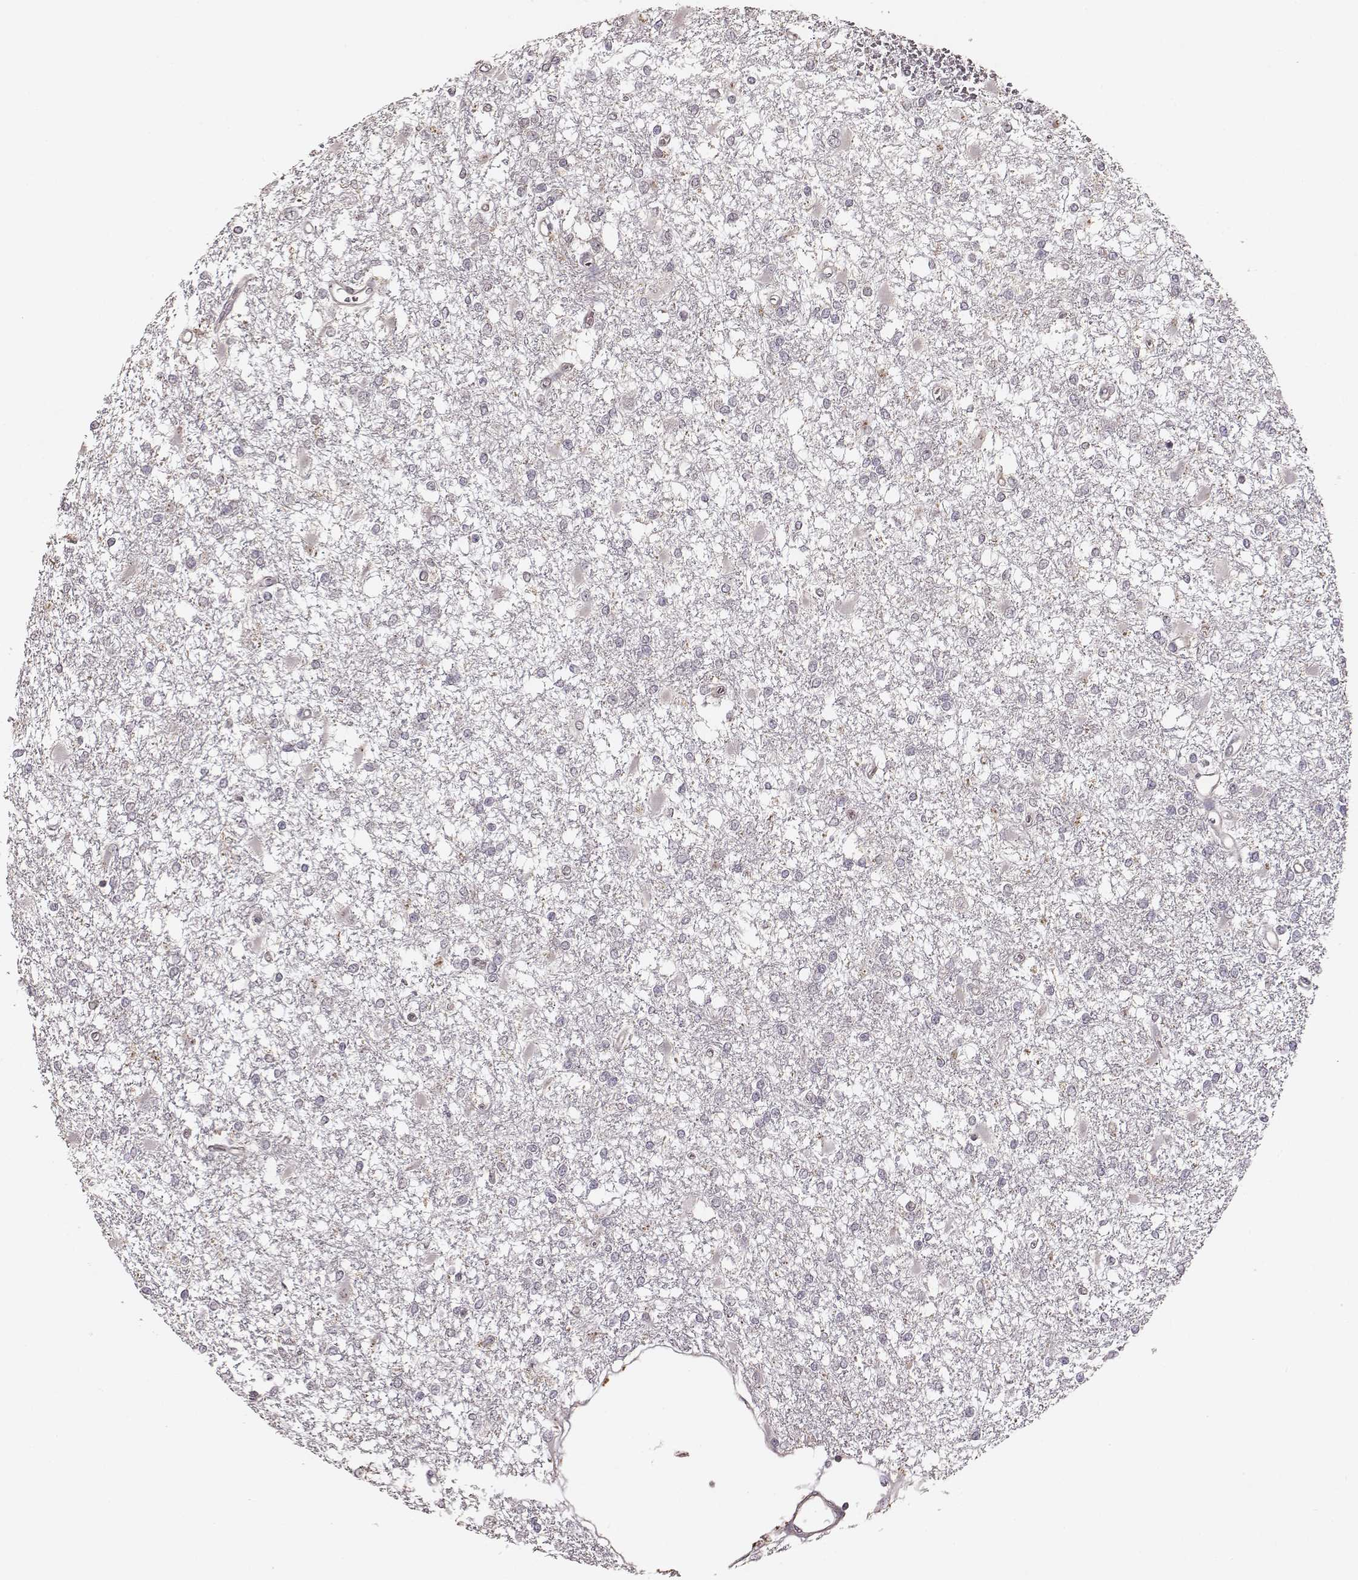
{"staining": {"intensity": "negative", "quantity": "none", "location": "none"}, "tissue": "glioma", "cell_type": "Tumor cells", "image_type": "cancer", "snomed": [{"axis": "morphology", "description": "Glioma, malignant, High grade"}, {"axis": "topography", "description": "Cerebral cortex"}], "caption": "The image shows no staining of tumor cells in high-grade glioma (malignant).", "gene": "VPS26A", "patient": {"sex": "male", "age": 79}}